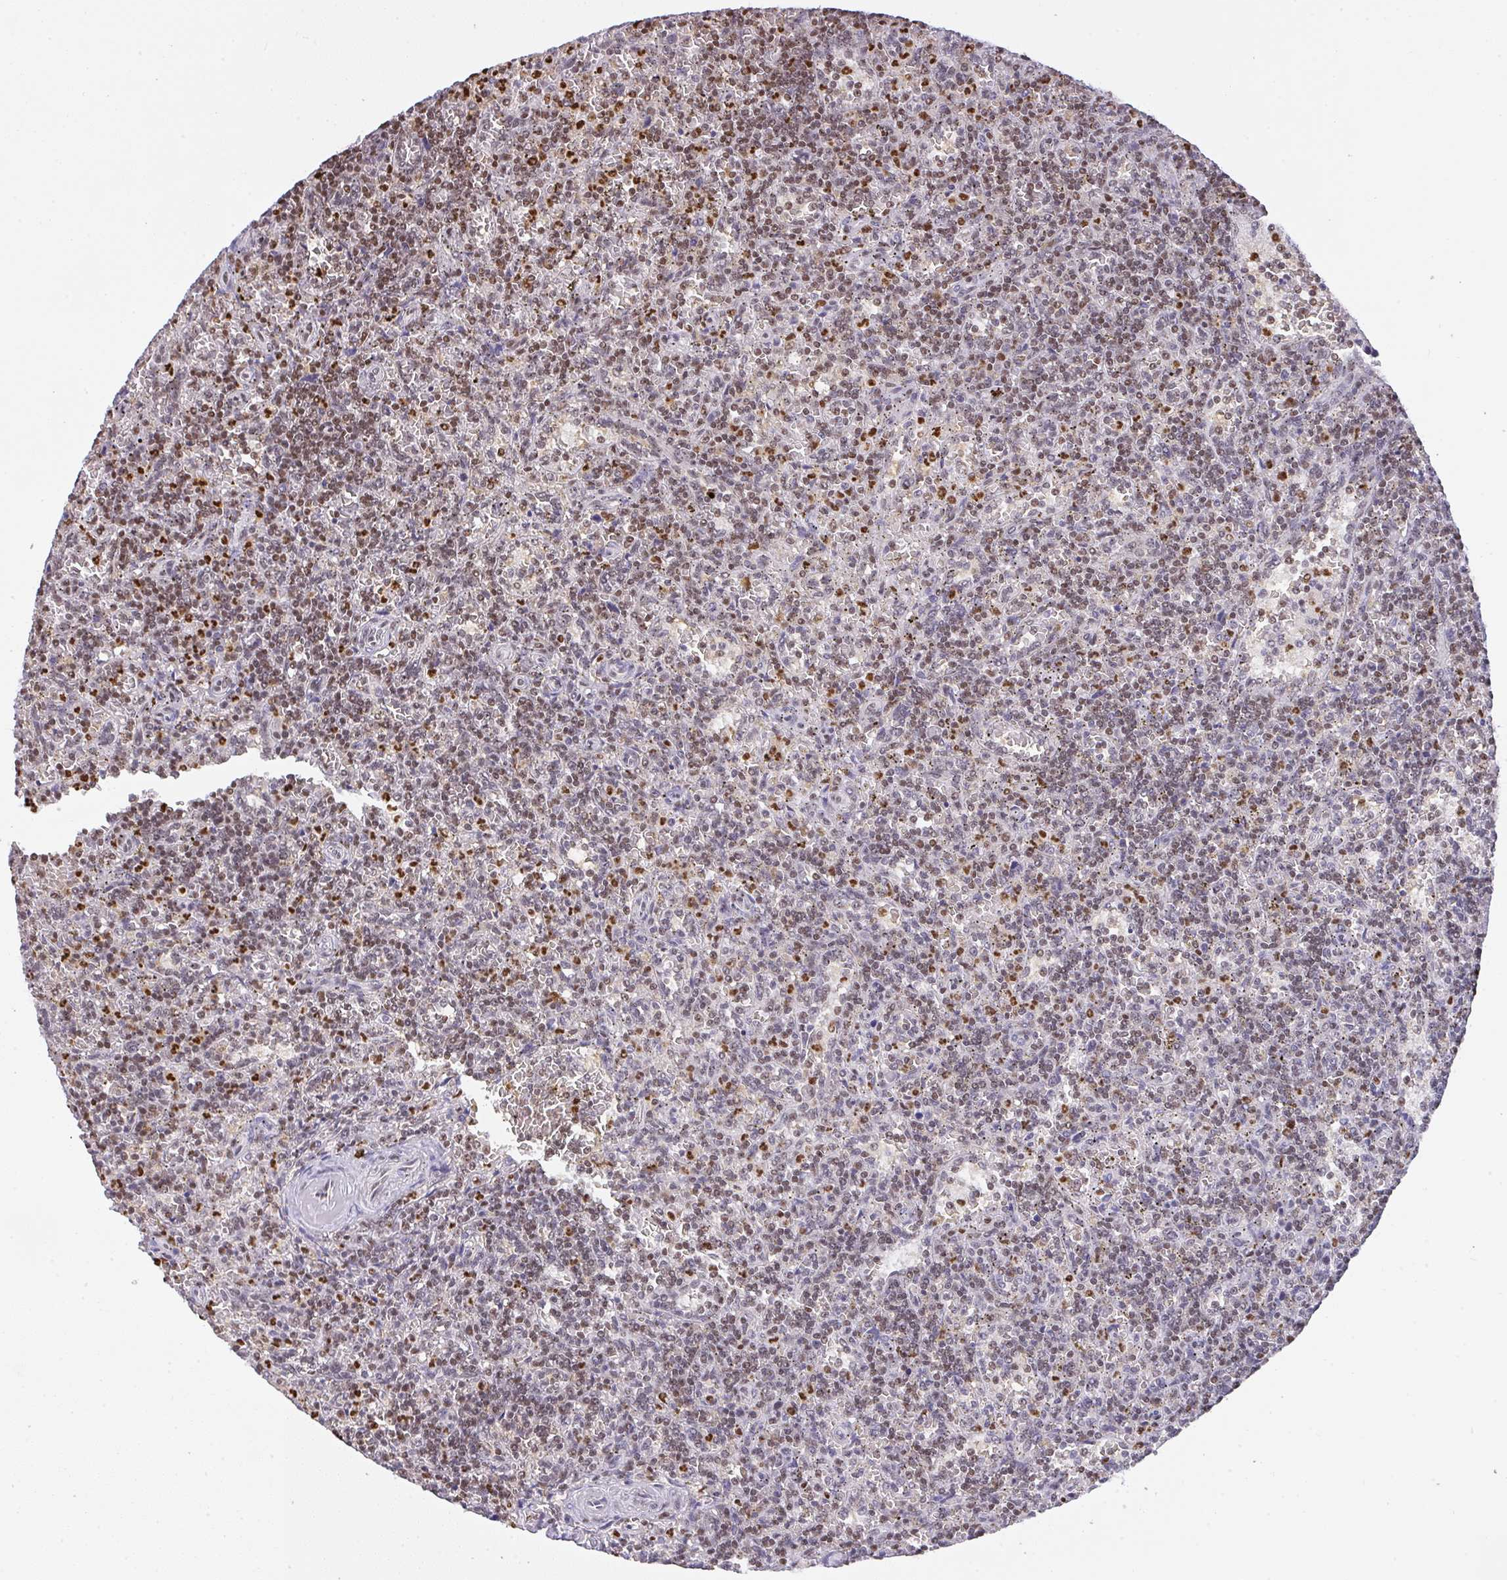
{"staining": {"intensity": "moderate", "quantity": "25%-75%", "location": "nuclear"}, "tissue": "lymphoma", "cell_type": "Tumor cells", "image_type": "cancer", "snomed": [{"axis": "morphology", "description": "Malignant lymphoma, non-Hodgkin's type, Low grade"}, {"axis": "topography", "description": "Spleen"}], "caption": "Immunohistochemistry micrograph of neoplastic tissue: human lymphoma stained using immunohistochemistry shows medium levels of moderate protein expression localized specifically in the nuclear of tumor cells, appearing as a nuclear brown color.", "gene": "BBX", "patient": {"sex": "male", "age": 73}}